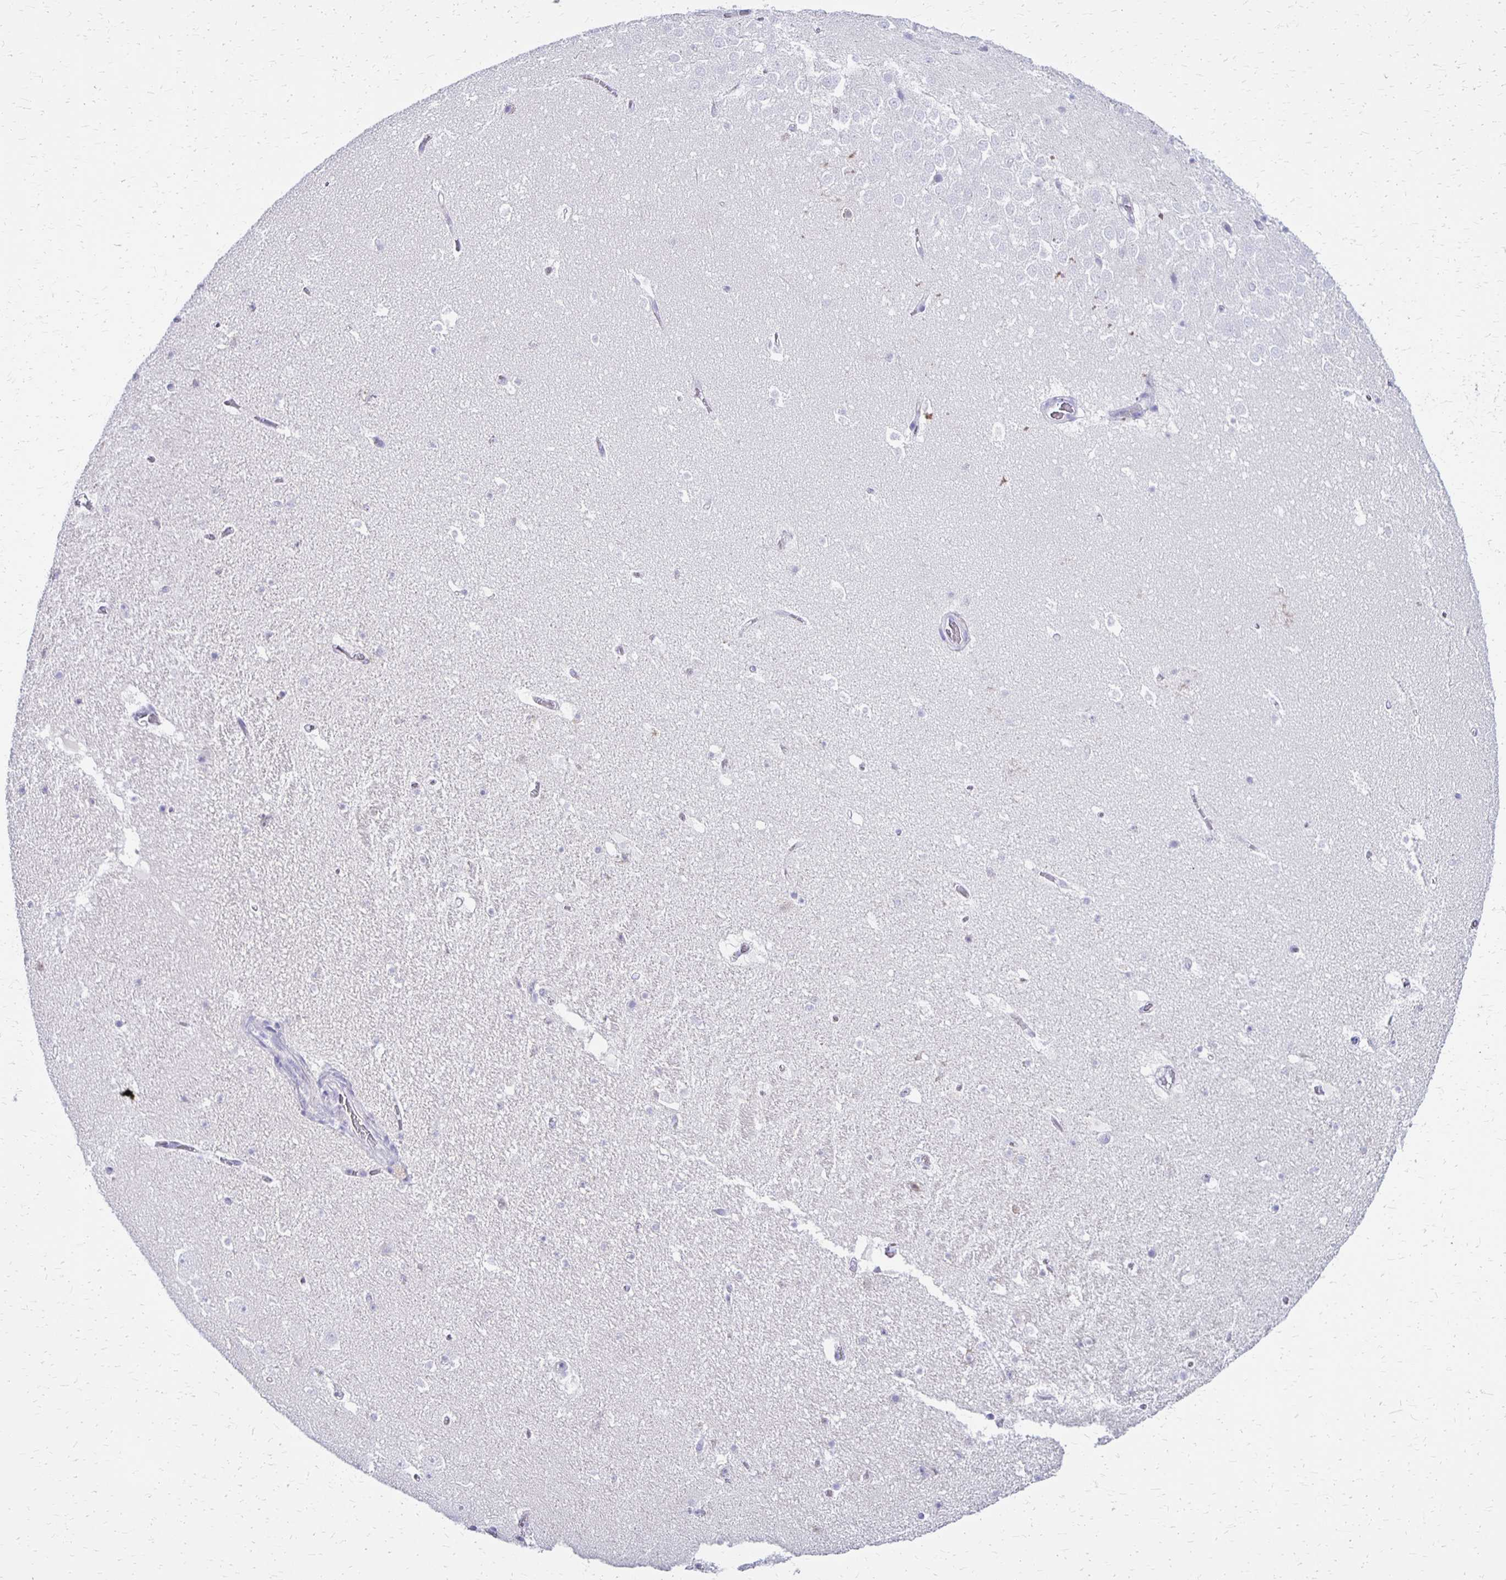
{"staining": {"intensity": "negative", "quantity": "none", "location": "none"}, "tissue": "hippocampus", "cell_type": "Glial cells", "image_type": "normal", "snomed": [{"axis": "morphology", "description": "Normal tissue, NOS"}, {"axis": "topography", "description": "Hippocampus"}], "caption": "Immunohistochemistry of unremarkable human hippocampus shows no positivity in glial cells.", "gene": "FNTB", "patient": {"sex": "female", "age": 42}}